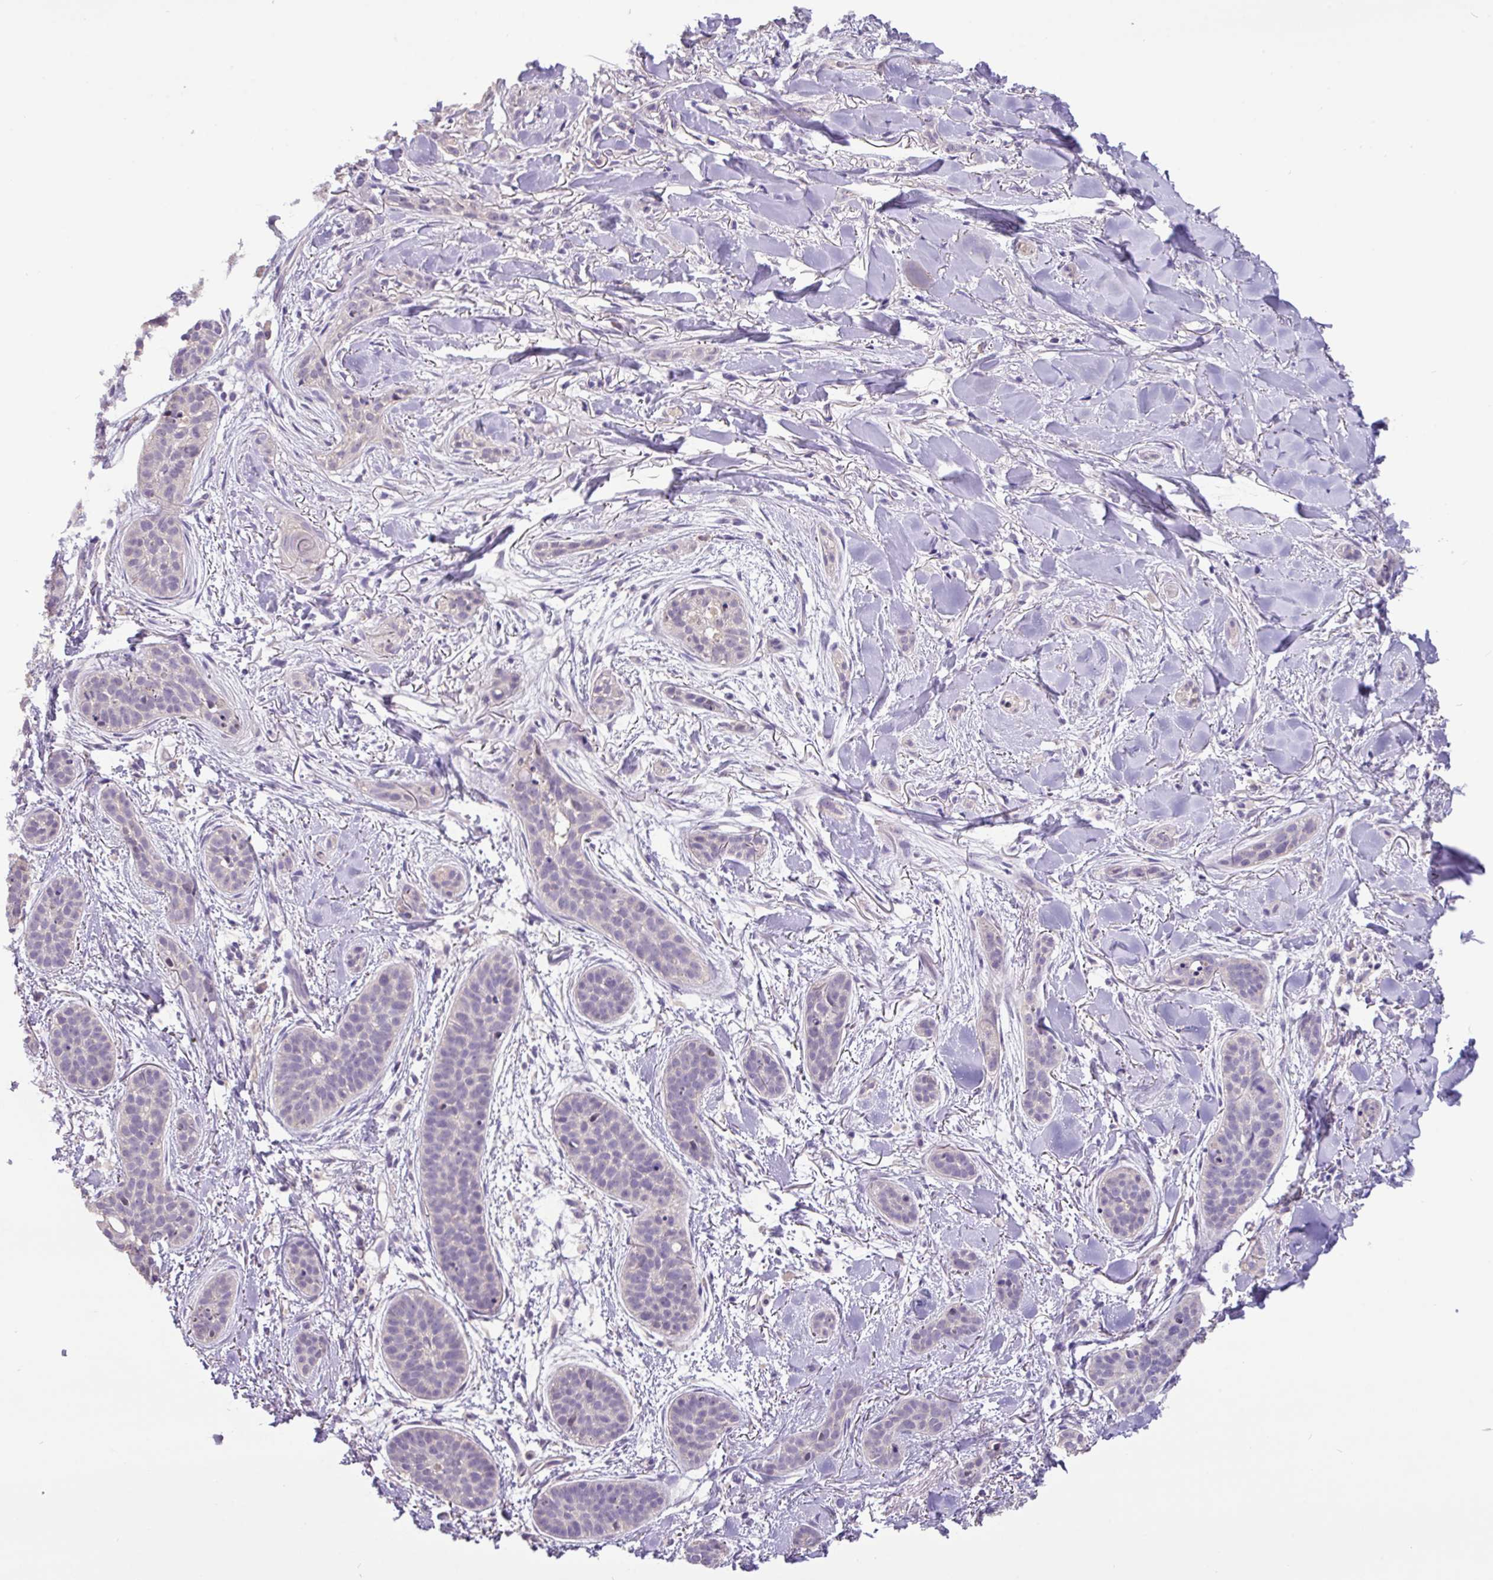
{"staining": {"intensity": "negative", "quantity": "none", "location": "none"}, "tissue": "skin cancer", "cell_type": "Tumor cells", "image_type": "cancer", "snomed": [{"axis": "morphology", "description": "Basal cell carcinoma"}, {"axis": "topography", "description": "Skin"}], "caption": "A high-resolution histopathology image shows immunohistochemistry staining of skin basal cell carcinoma, which exhibits no significant expression in tumor cells.", "gene": "PAX8", "patient": {"sex": "male", "age": 52}}